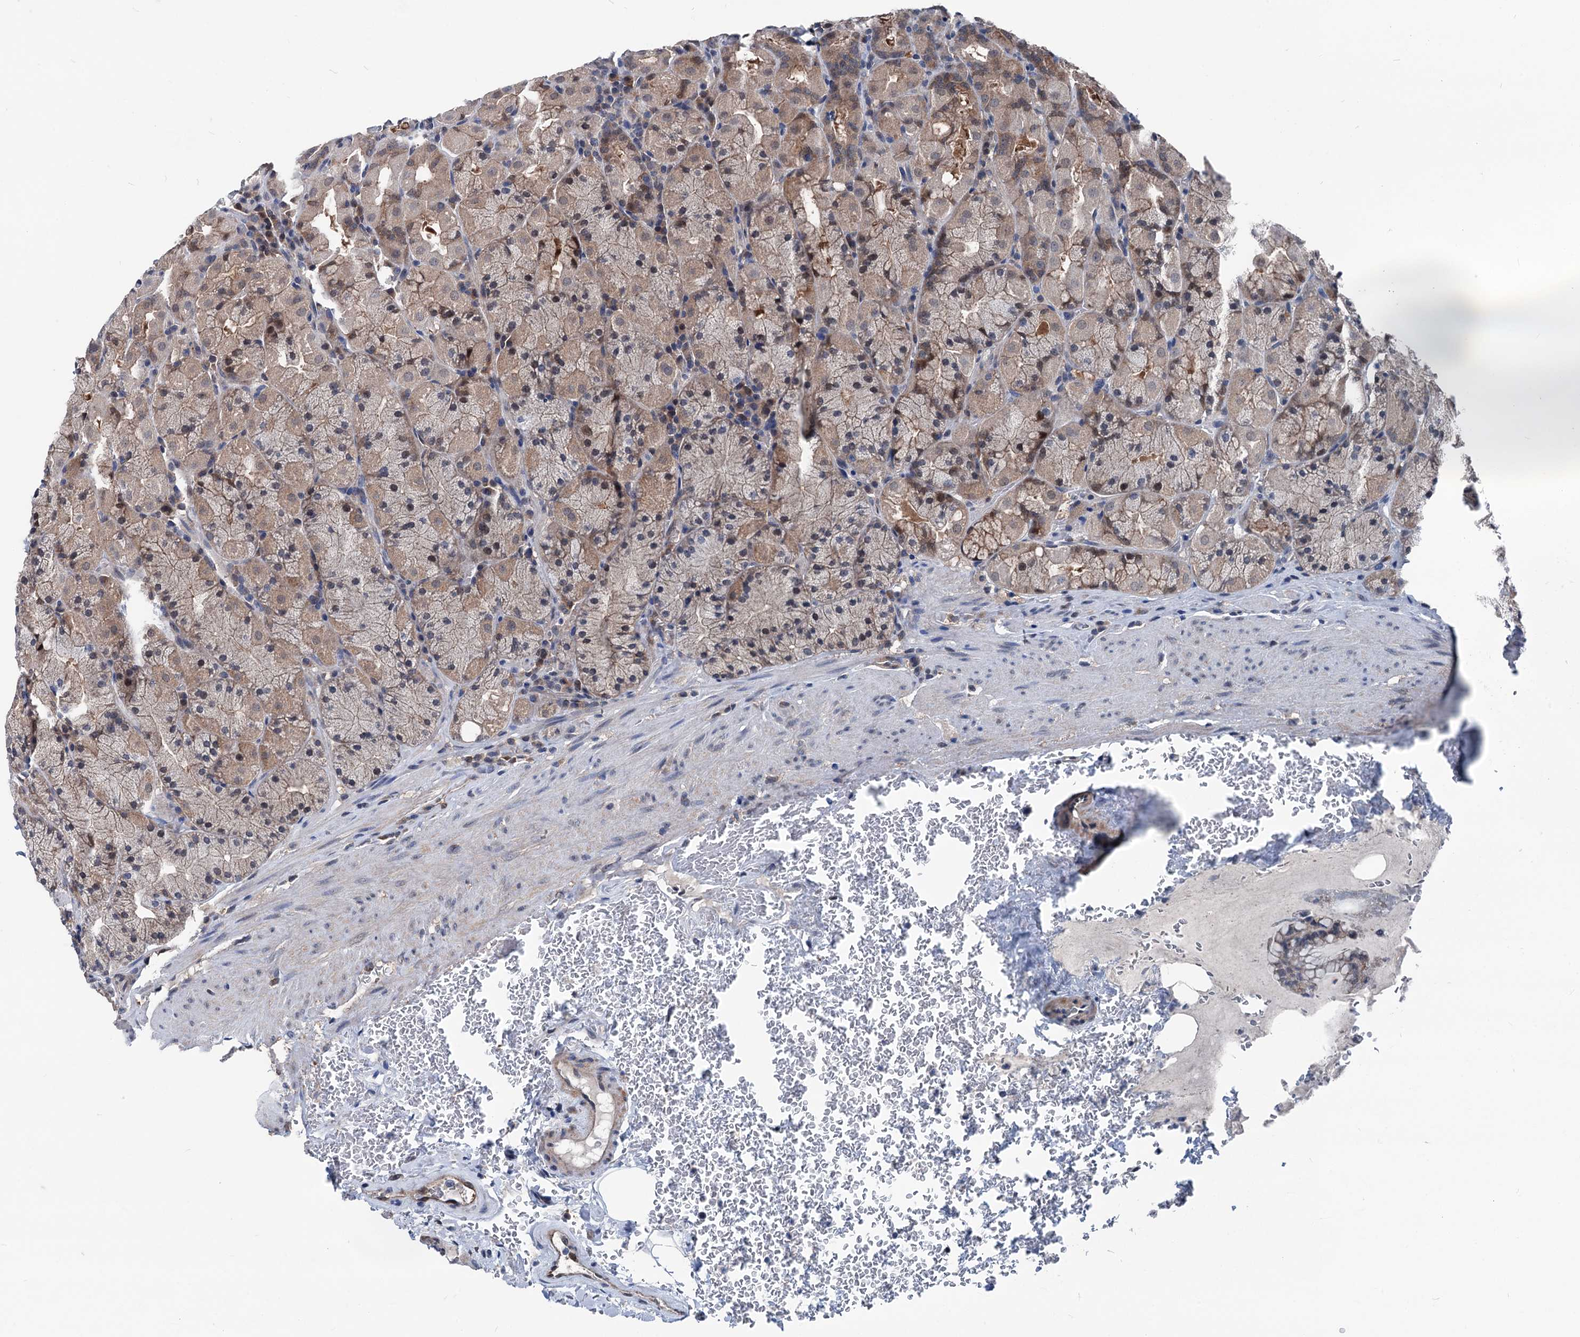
{"staining": {"intensity": "moderate", "quantity": ">75%", "location": "cytoplasmic/membranous"}, "tissue": "stomach", "cell_type": "Glandular cells", "image_type": "normal", "snomed": [{"axis": "morphology", "description": "Normal tissue, NOS"}, {"axis": "topography", "description": "Stomach, upper"}, {"axis": "topography", "description": "Stomach, lower"}], "caption": "Brown immunohistochemical staining in benign human stomach demonstrates moderate cytoplasmic/membranous positivity in approximately >75% of glandular cells. Using DAB (3,3'-diaminobenzidine) (brown) and hematoxylin (blue) stains, captured at high magnification using brightfield microscopy.", "gene": "GLO1", "patient": {"sex": "male", "age": 80}}